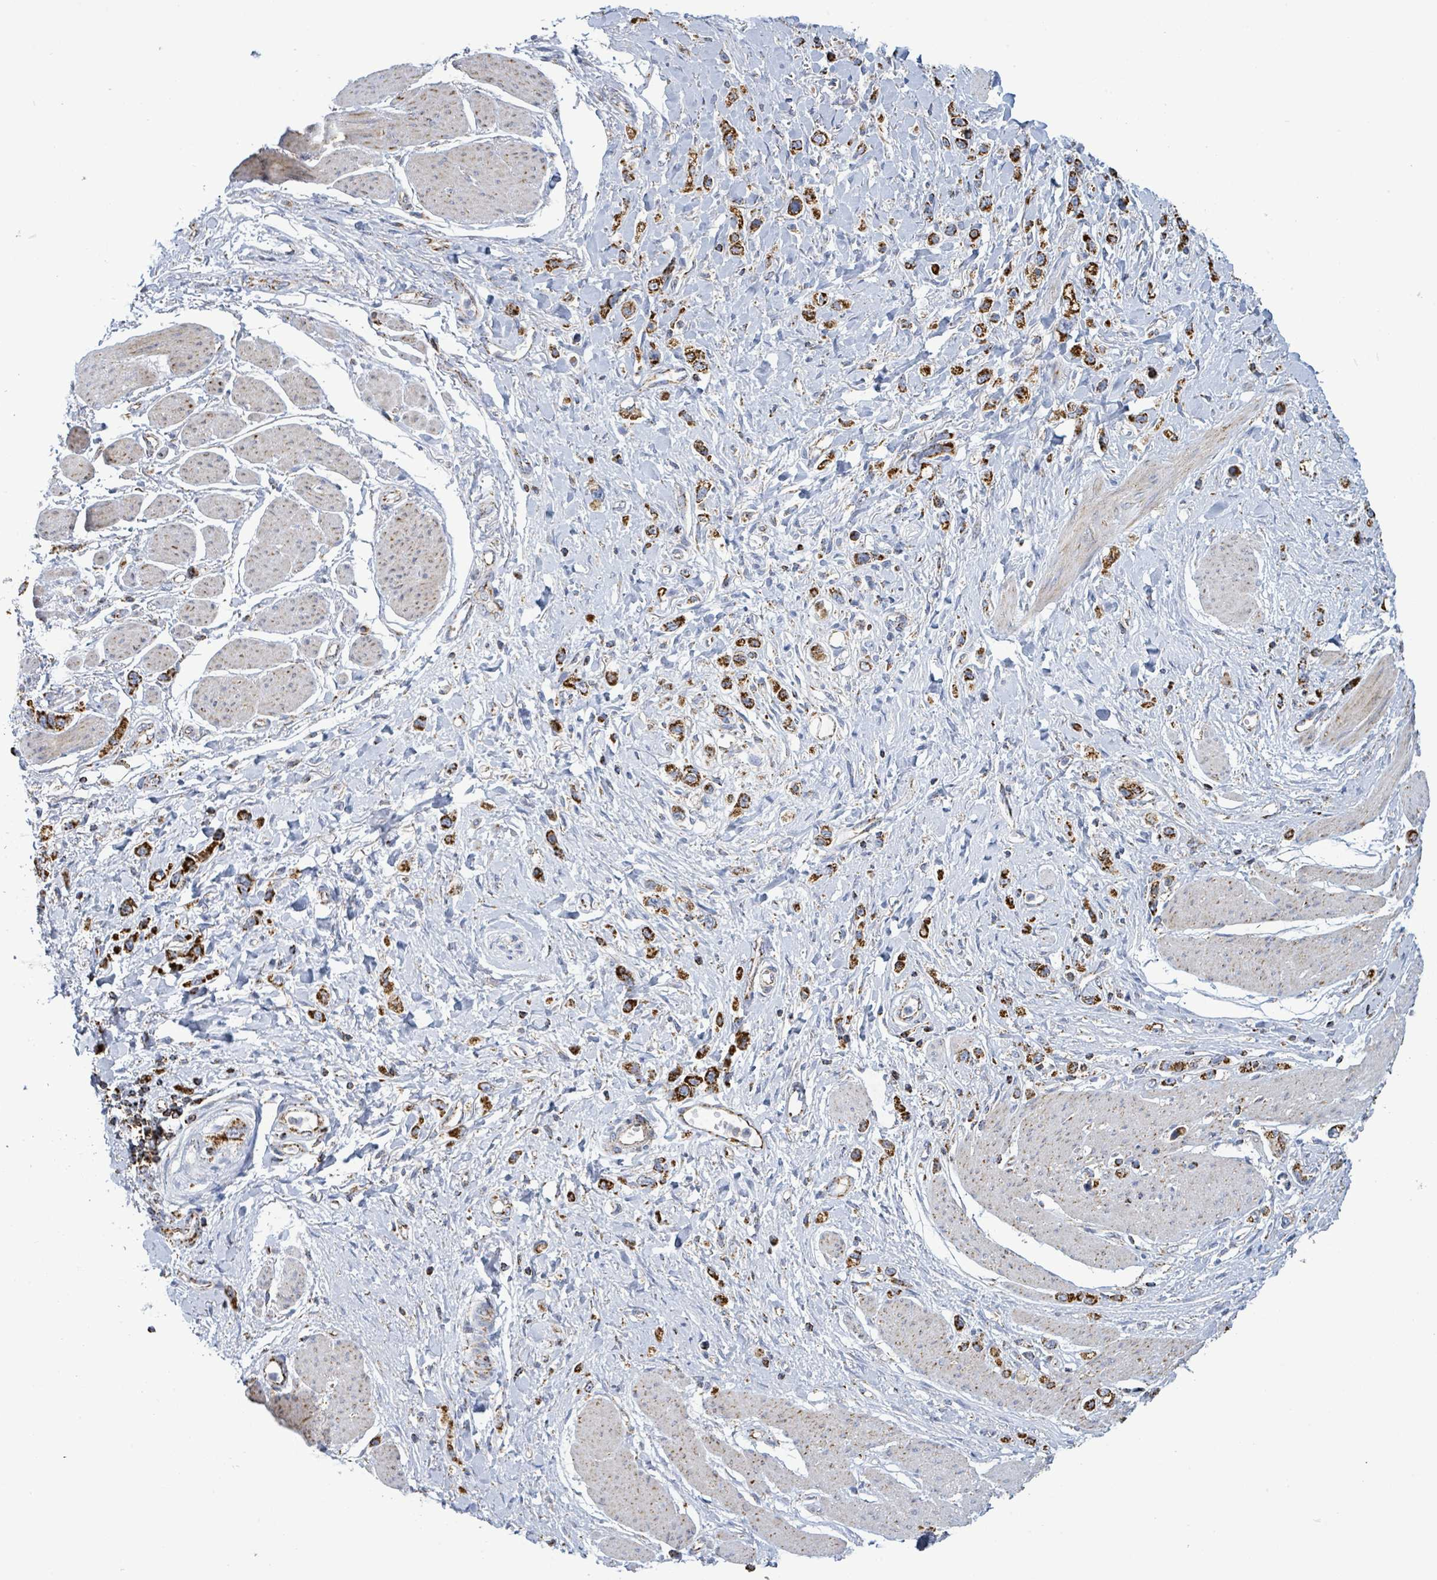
{"staining": {"intensity": "strong", "quantity": ">75%", "location": "cytoplasmic/membranous"}, "tissue": "stomach cancer", "cell_type": "Tumor cells", "image_type": "cancer", "snomed": [{"axis": "morphology", "description": "Adenocarcinoma, NOS"}, {"axis": "topography", "description": "Stomach"}], "caption": "The histopathology image reveals a brown stain indicating the presence of a protein in the cytoplasmic/membranous of tumor cells in stomach cancer (adenocarcinoma).", "gene": "SUCLG2", "patient": {"sex": "female", "age": 65}}